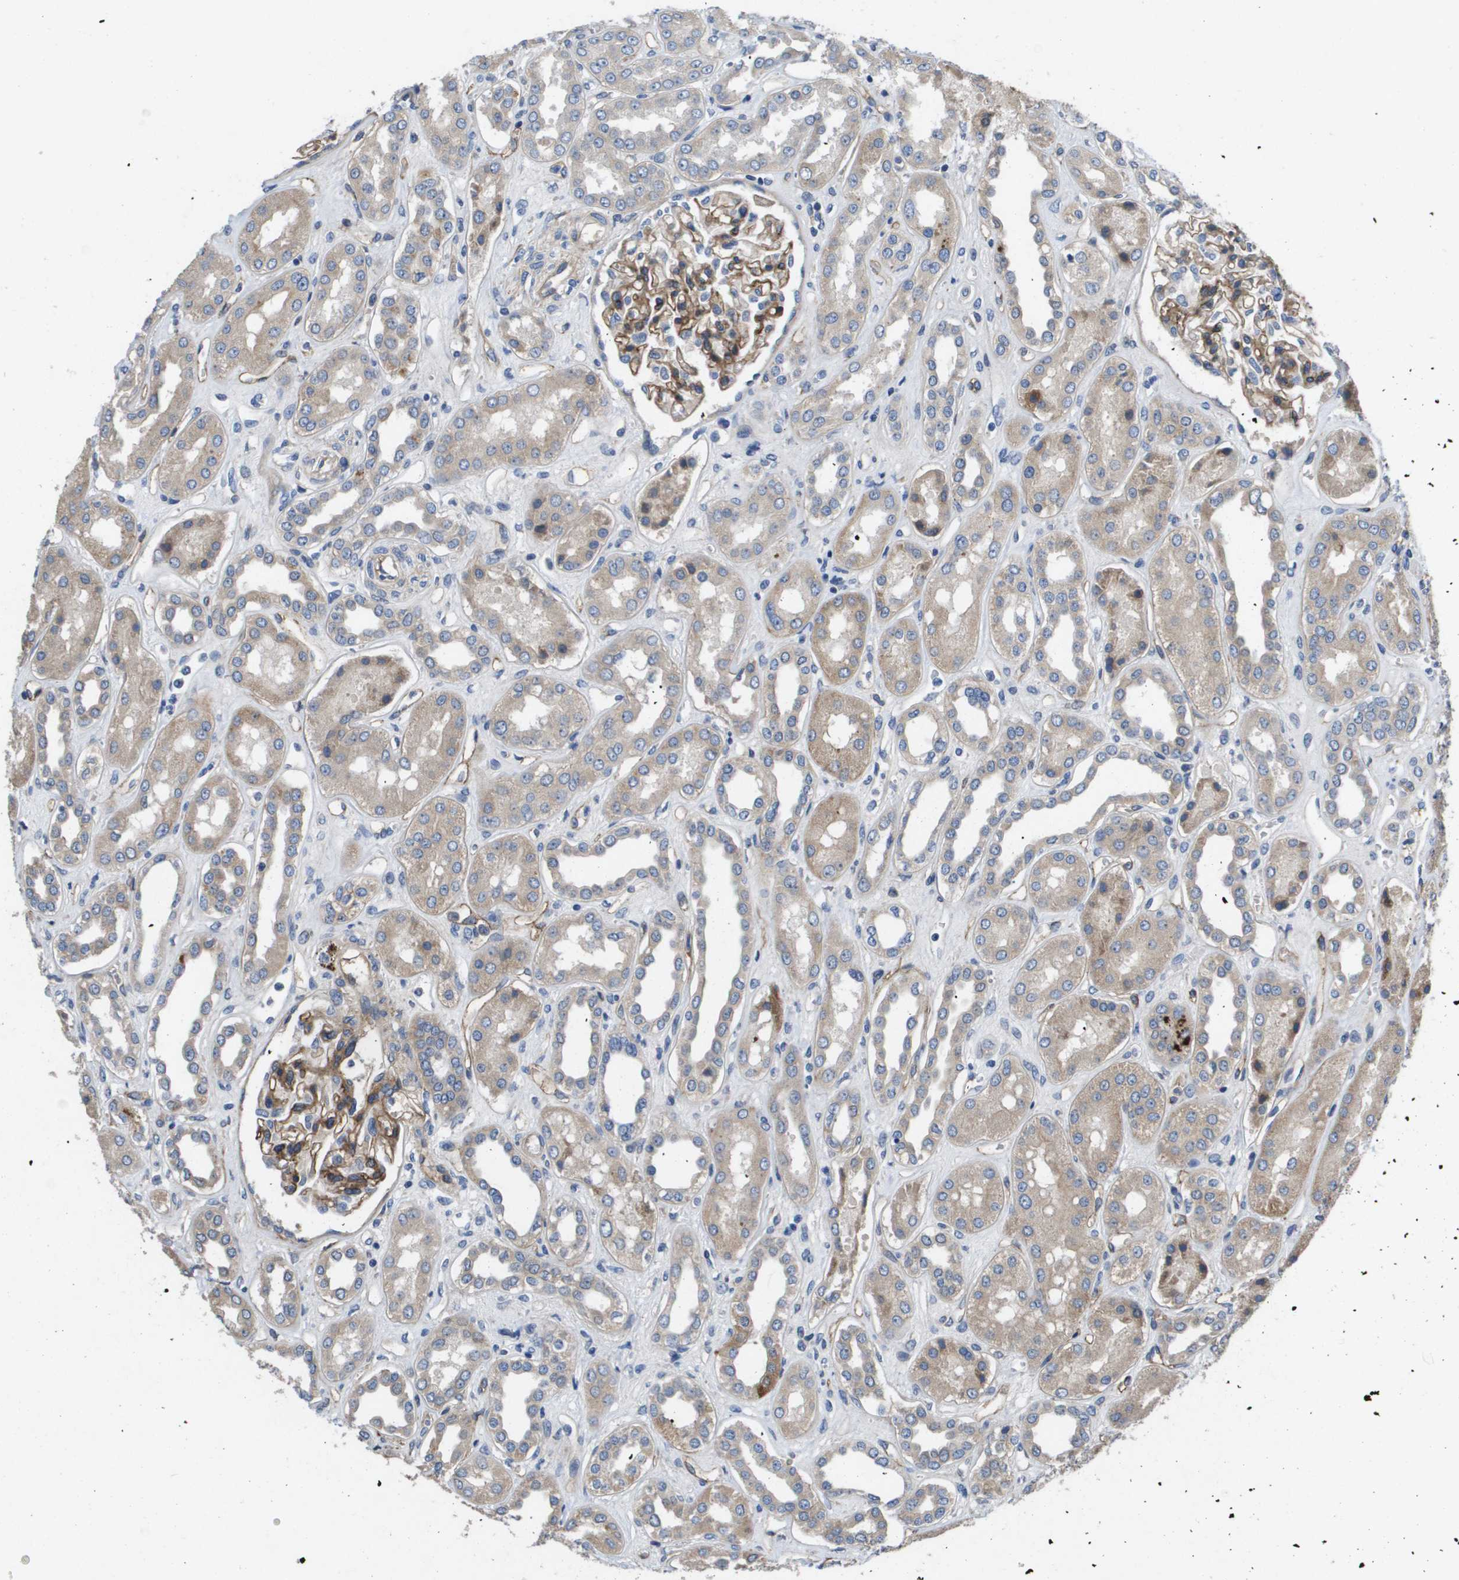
{"staining": {"intensity": "moderate", "quantity": "25%-75%", "location": "cytoplasmic/membranous"}, "tissue": "kidney", "cell_type": "Cells in glomeruli", "image_type": "normal", "snomed": [{"axis": "morphology", "description": "Normal tissue, NOS"}, {"axis": "topography", "description": "Kidney"}], "caption": "Protein analysis of benign kidney exhibits moderate cytoplasmic/membranous positivity in about 25%-75% of cells in glomeruli.", "gene": "ENTPD2", "patient": {"sex": "male", "age": 59}}